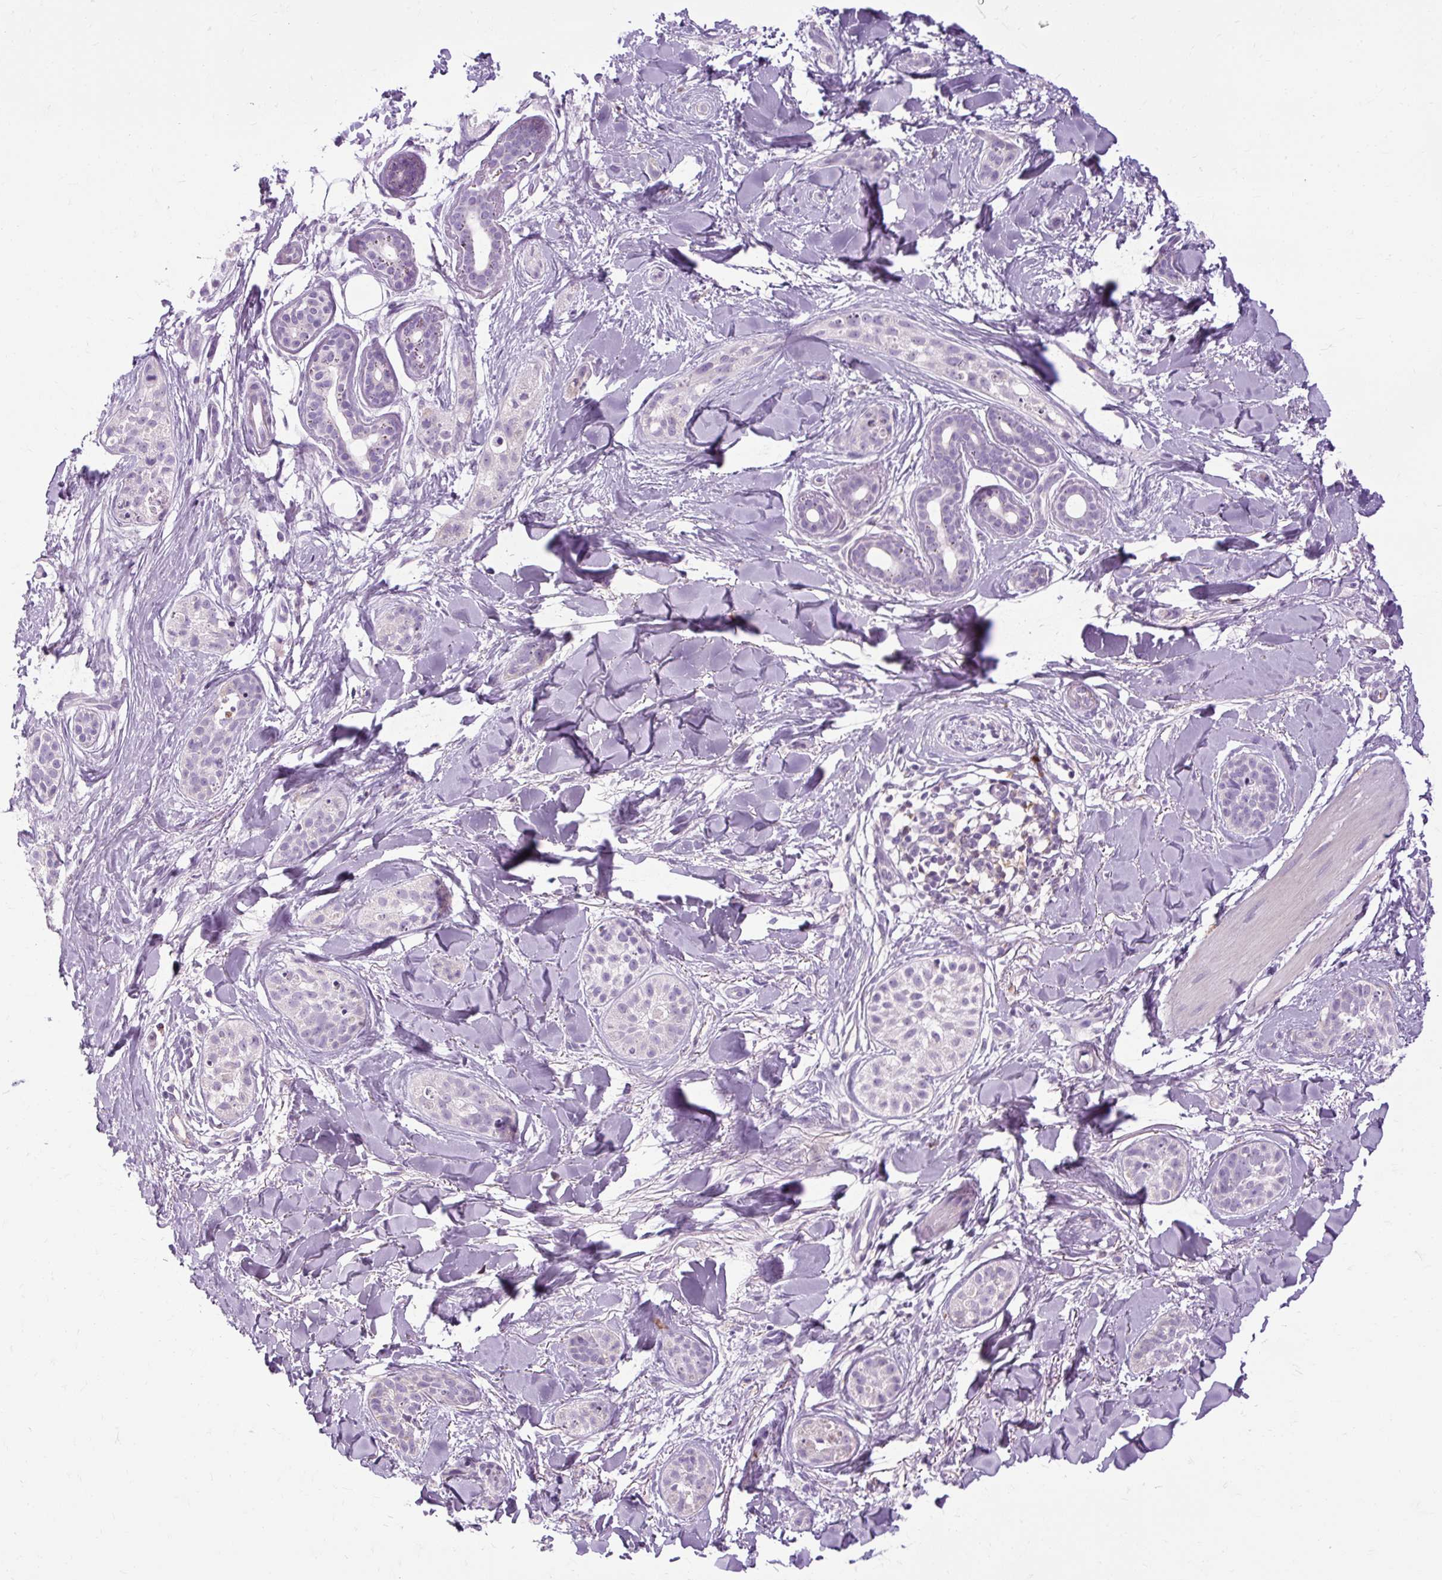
{"staining": {"intensity": "negative", "quantity": "none", "location": "none"}, "tissue": "skin cancer", "cell_type": "Tumor cells", "image_type": "cancer", "snomed": [{"axis": "morphology", "description": "Basal cell carcinoma"}, {"axis": "topography", "description": "Skin"}], "caption": "A micrograph of human skin cancer (basal cell carcinoma) is negative for staining in tumor cells.", "gene": "ARRDC2", "patient": {"sex": "male", "age": 52}}